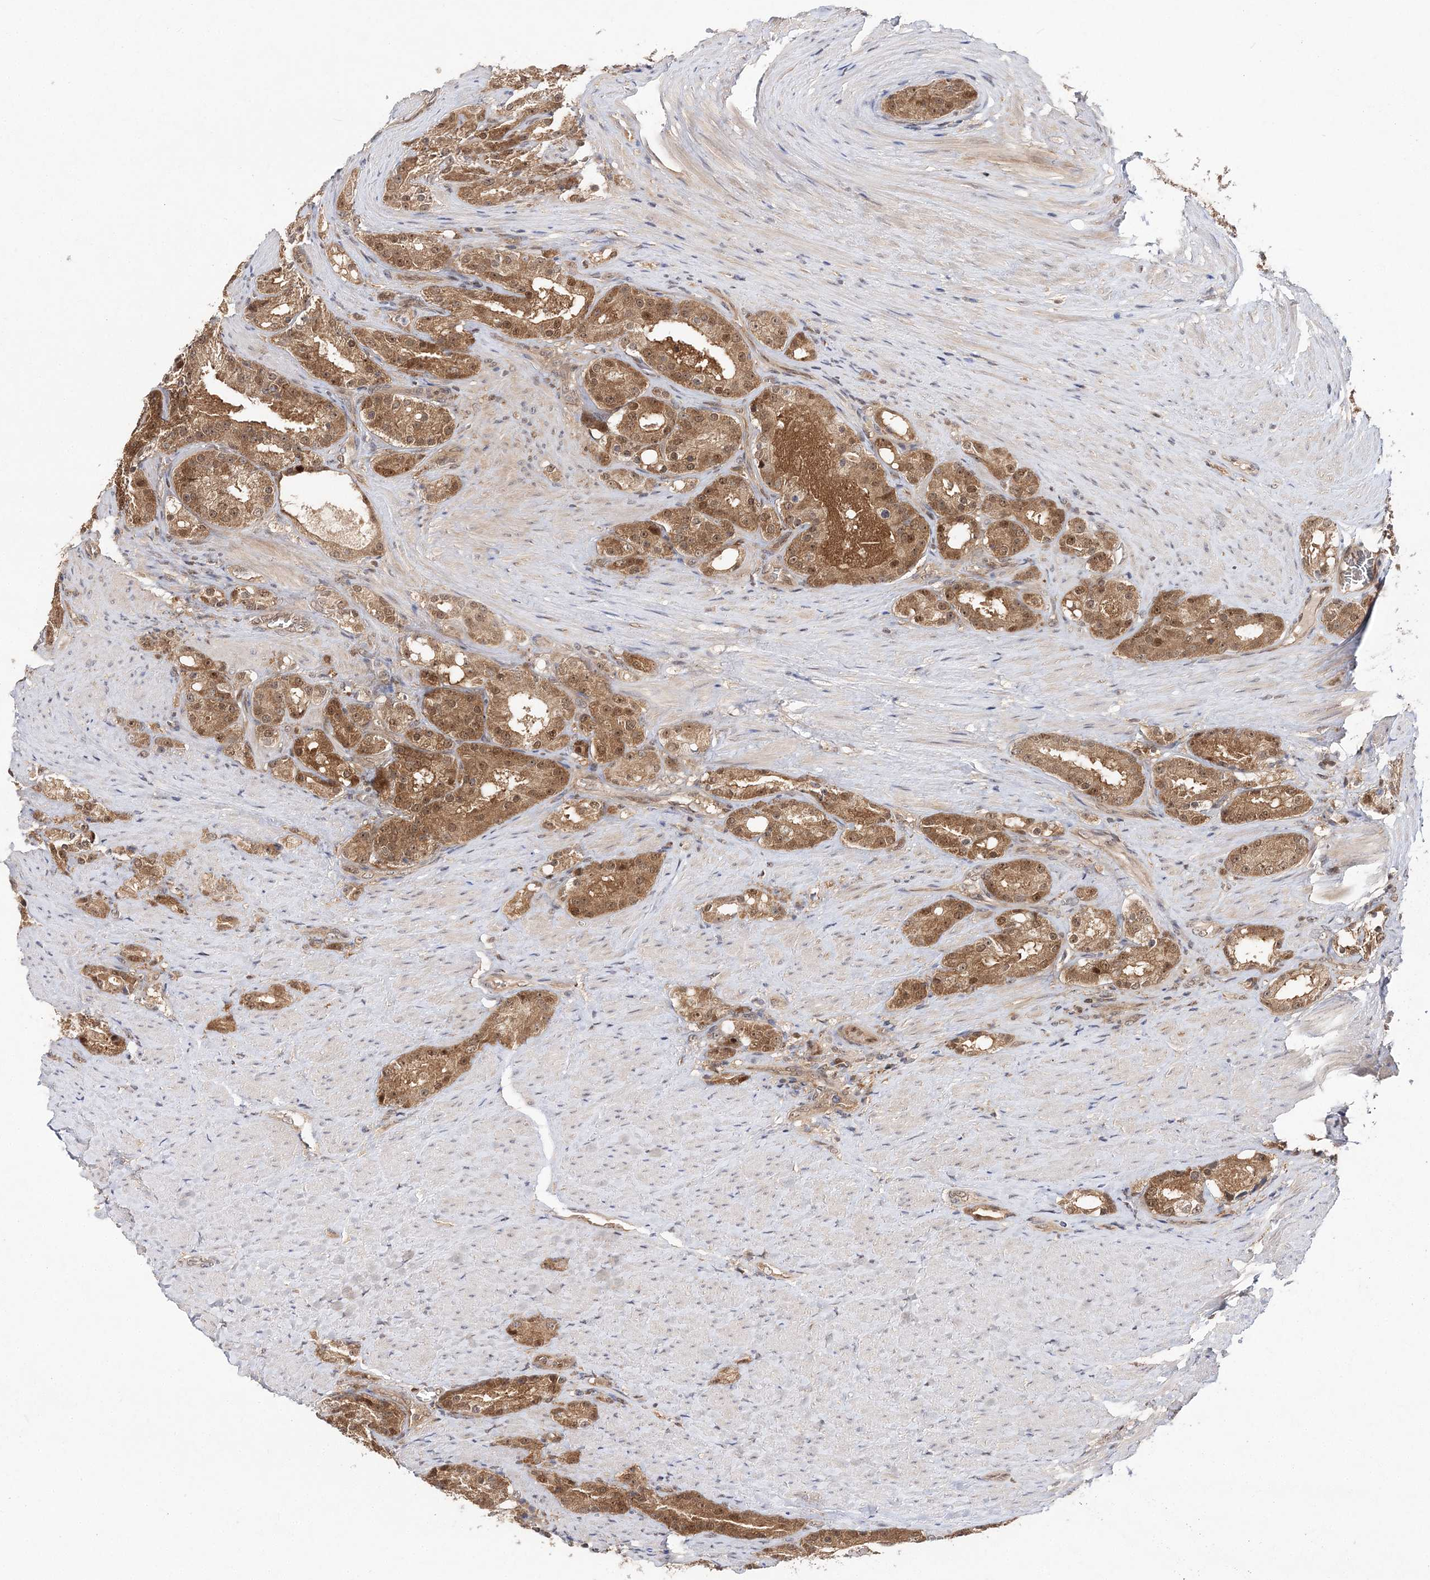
{"staining": {"intensity": "moderate", "quantity": ">75%", "location": "cytoplasmic/membranous,nuclear"}, "tissue": "prostate cancer", "cell_type": "Tumor cells", "image_type": "cancer", "snomed": [{"axis": "morphology", "description": "Adenocarcinoma, High grade"}, {"axis": "topography", "description": "Prostate"}], "caption": "Immunohistochemistry staining of prostate cancer (high-grade adenocarcinoma), which demonstrates medium levels of moderate cytoplasmic/membranous and nuclear staining in about >75% of tumor cells indicating moderate cytoplasmic/membranous and nuclear protein staining. The staining was performed using DAB (3,3'-diaminobenzidine) (brown) for protein detection and nuclei were counterstained in hematoxylin (blue).", "gene": "NIF3L1", "patient": {"sex": "male", "age": 60}}